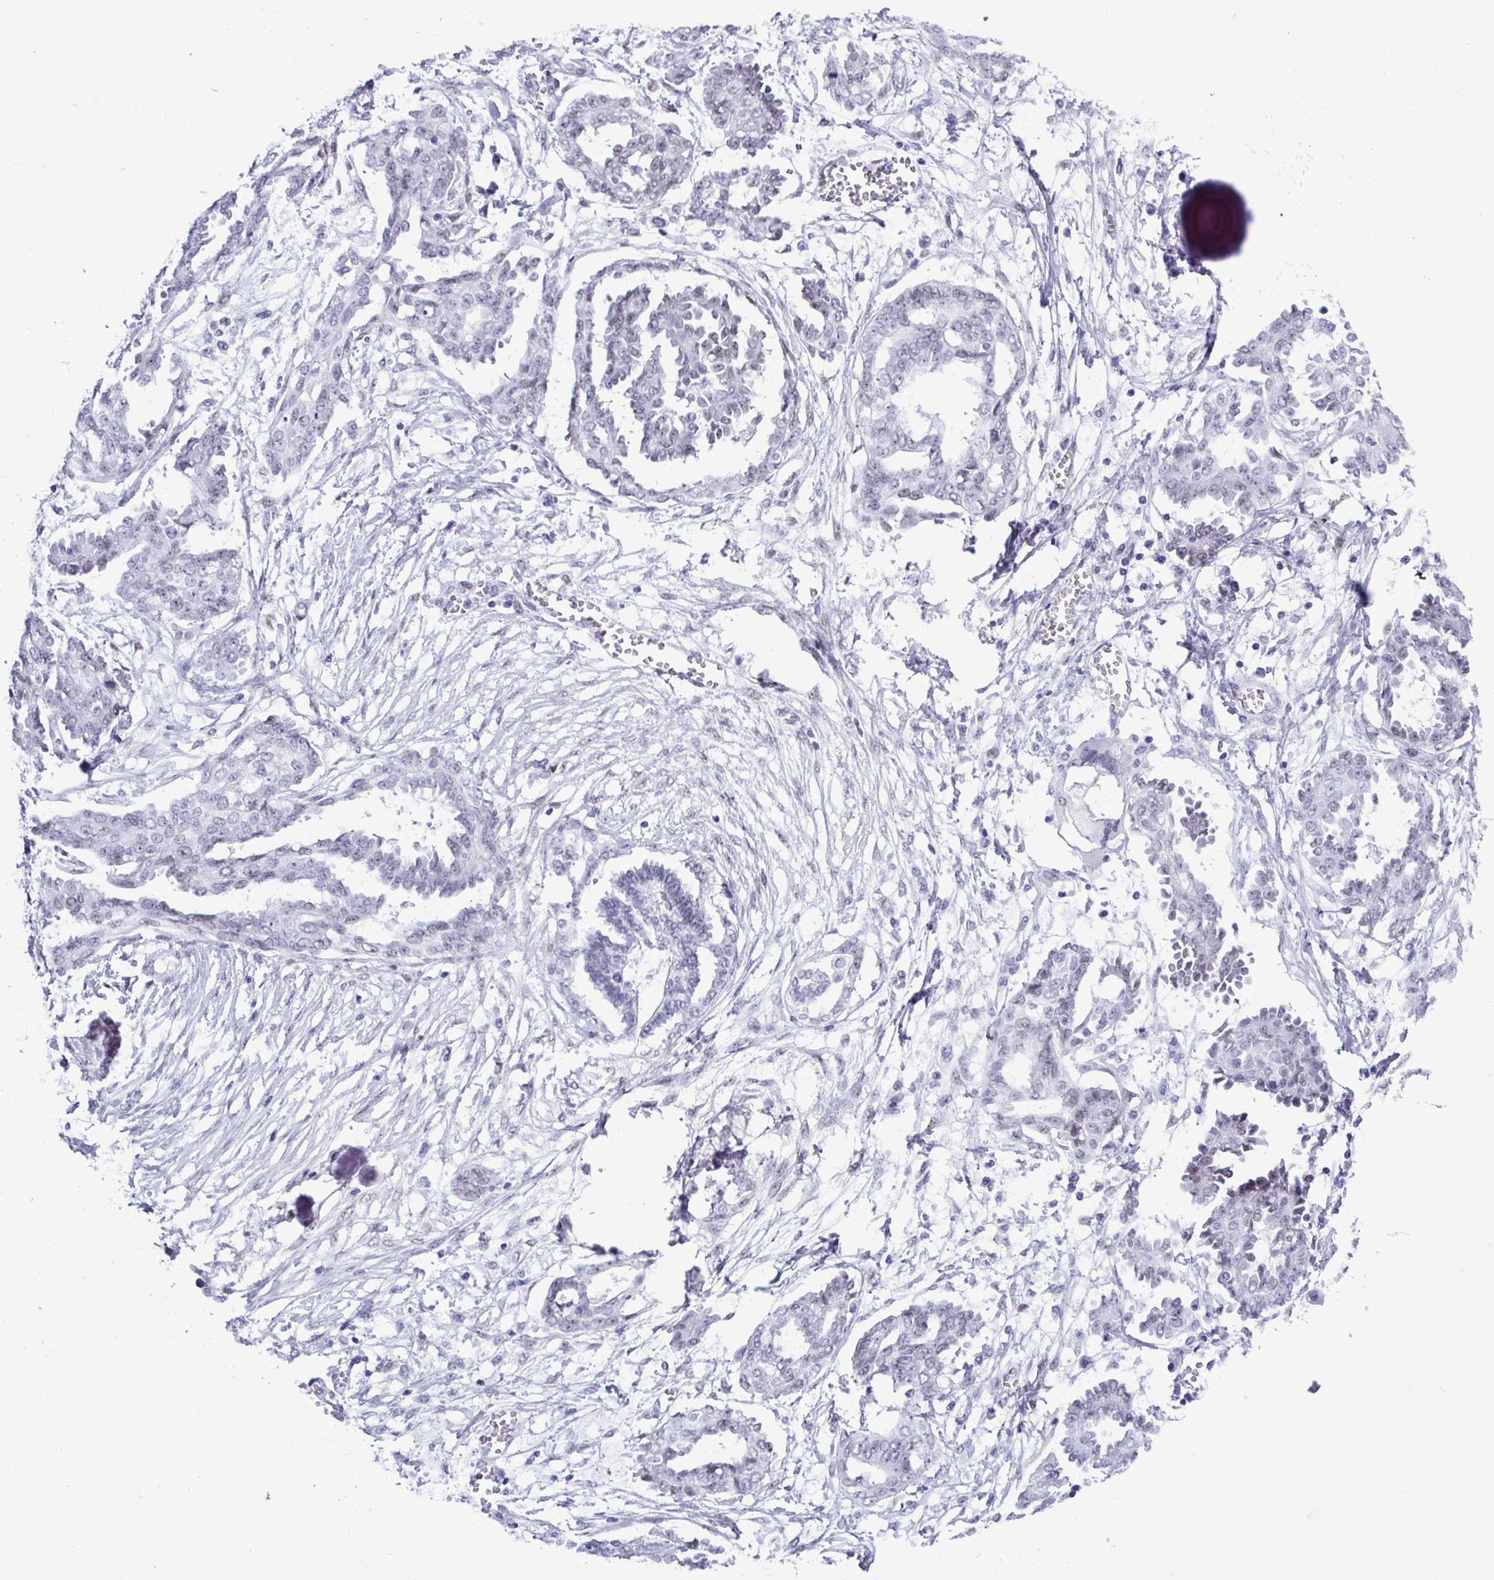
{"staining": {"intensity": "negative", "quantity": "none", "location": "none"}, "tissue": "ovarian cancer", "cell_type": "Tumor cells", "image_type": "cancer", "snomed": [{"axis": "morphology", "description": "Cystadenocarcinoma, serous, NOS"}, {"axis": "topography", "description": "Ovary"}], "caption": "Immunohistochemical staining of ovarian cancer demonstrates no significant staining in tumor cells.", "gene": "SUGP2", "patient": {"sex": "female", "age": 71}}